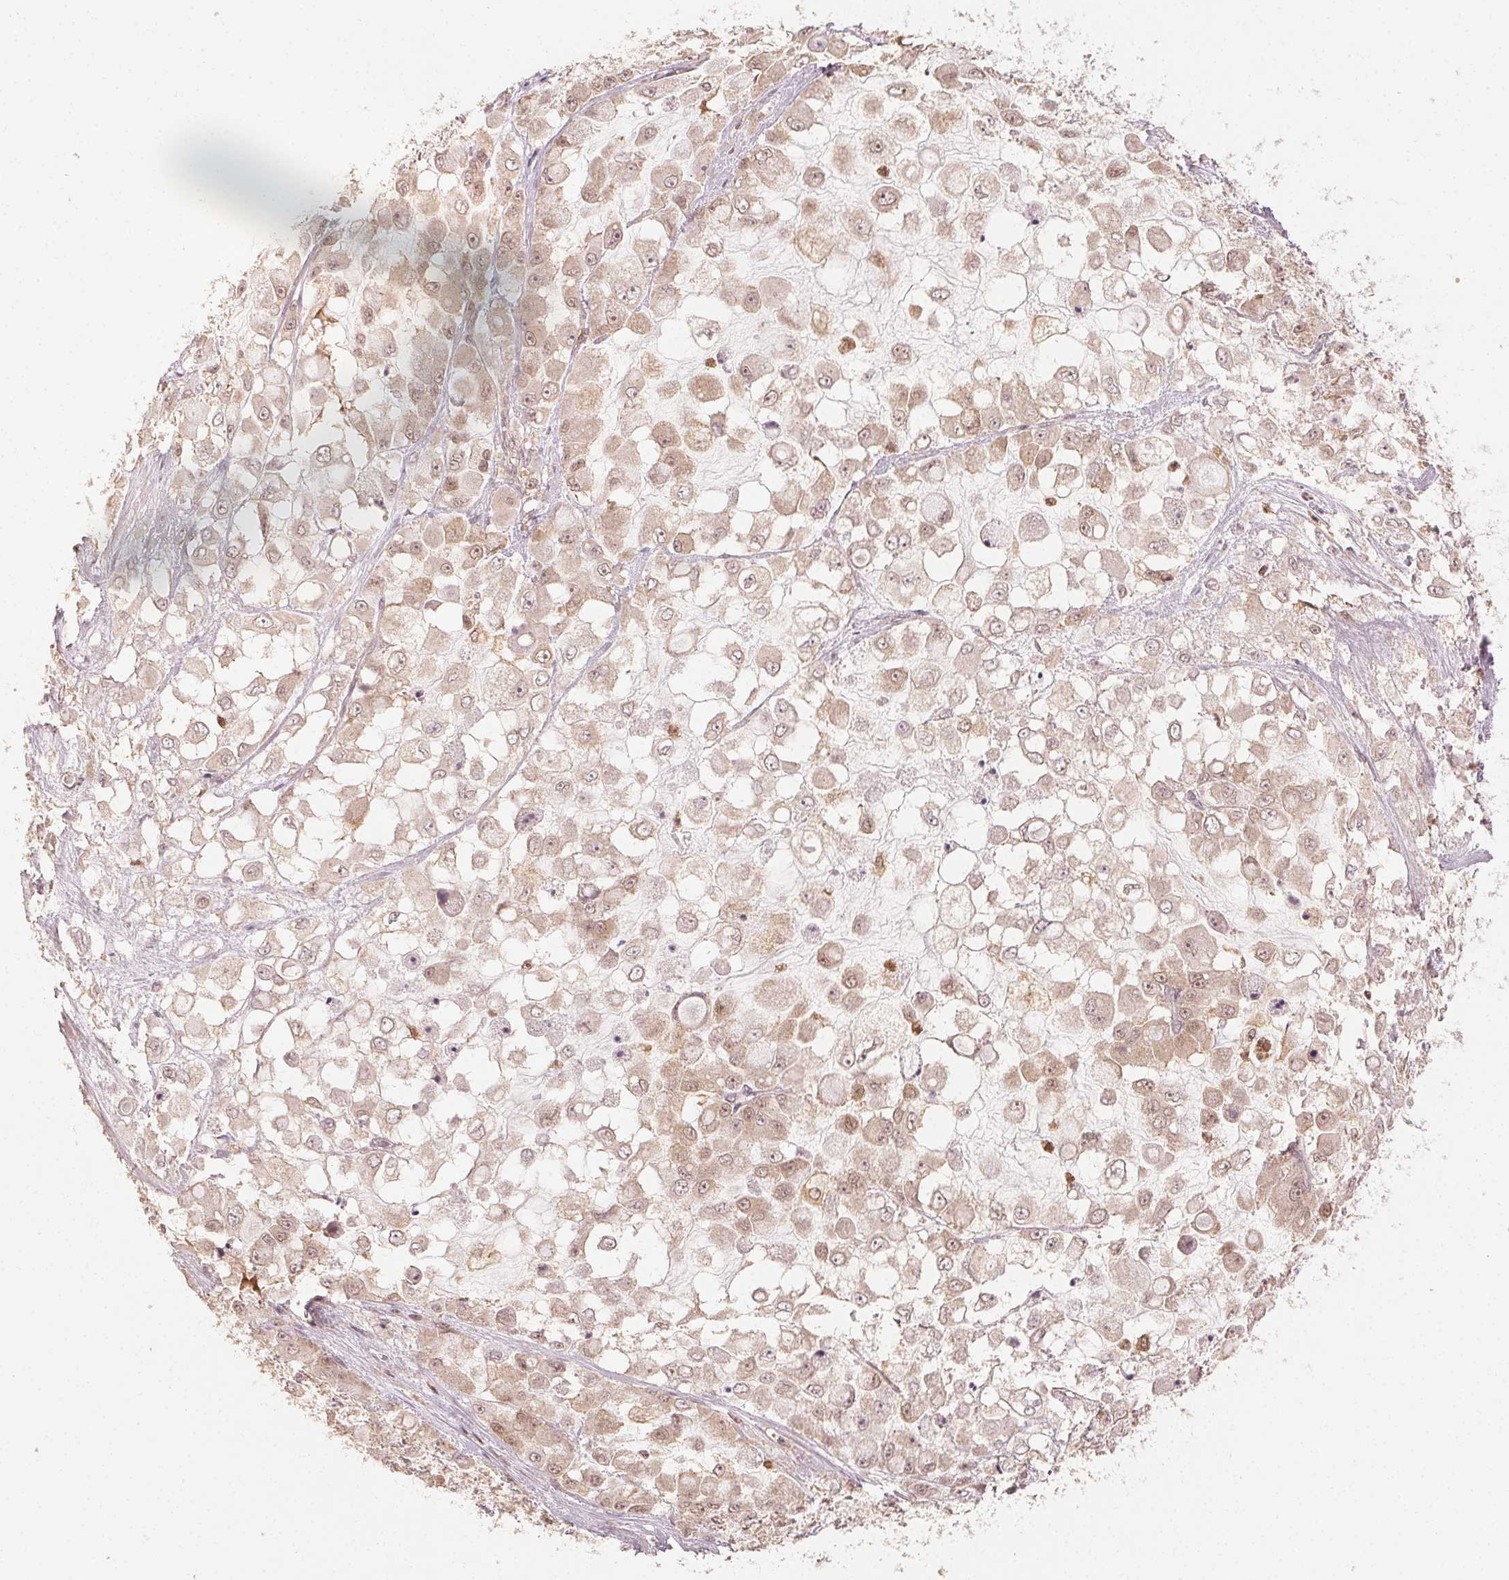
{"staining": {"intensity": "weak", "quantity": ">75%", "location": "cytoplasmic/membranous,nuclear"}, "tissue": "stomach cancer", "cell_type": "Tumor cells", "image_type": "cancer", "snomed": [{"axis": "morphology", "description": "Adenocarcinoma, NOS"}, {"axis": "topography", "description": "Stomach"}], "caption": "Stomach cancer (adenocarcinoma) was stained to show a protein in brown. There is low levels of weak cytoplasmic/membranous and nuclear positivity in approximately >75% of tumor cells.", "gene": "MAPK14", "patient": {"sex": "female", "age": 76}}